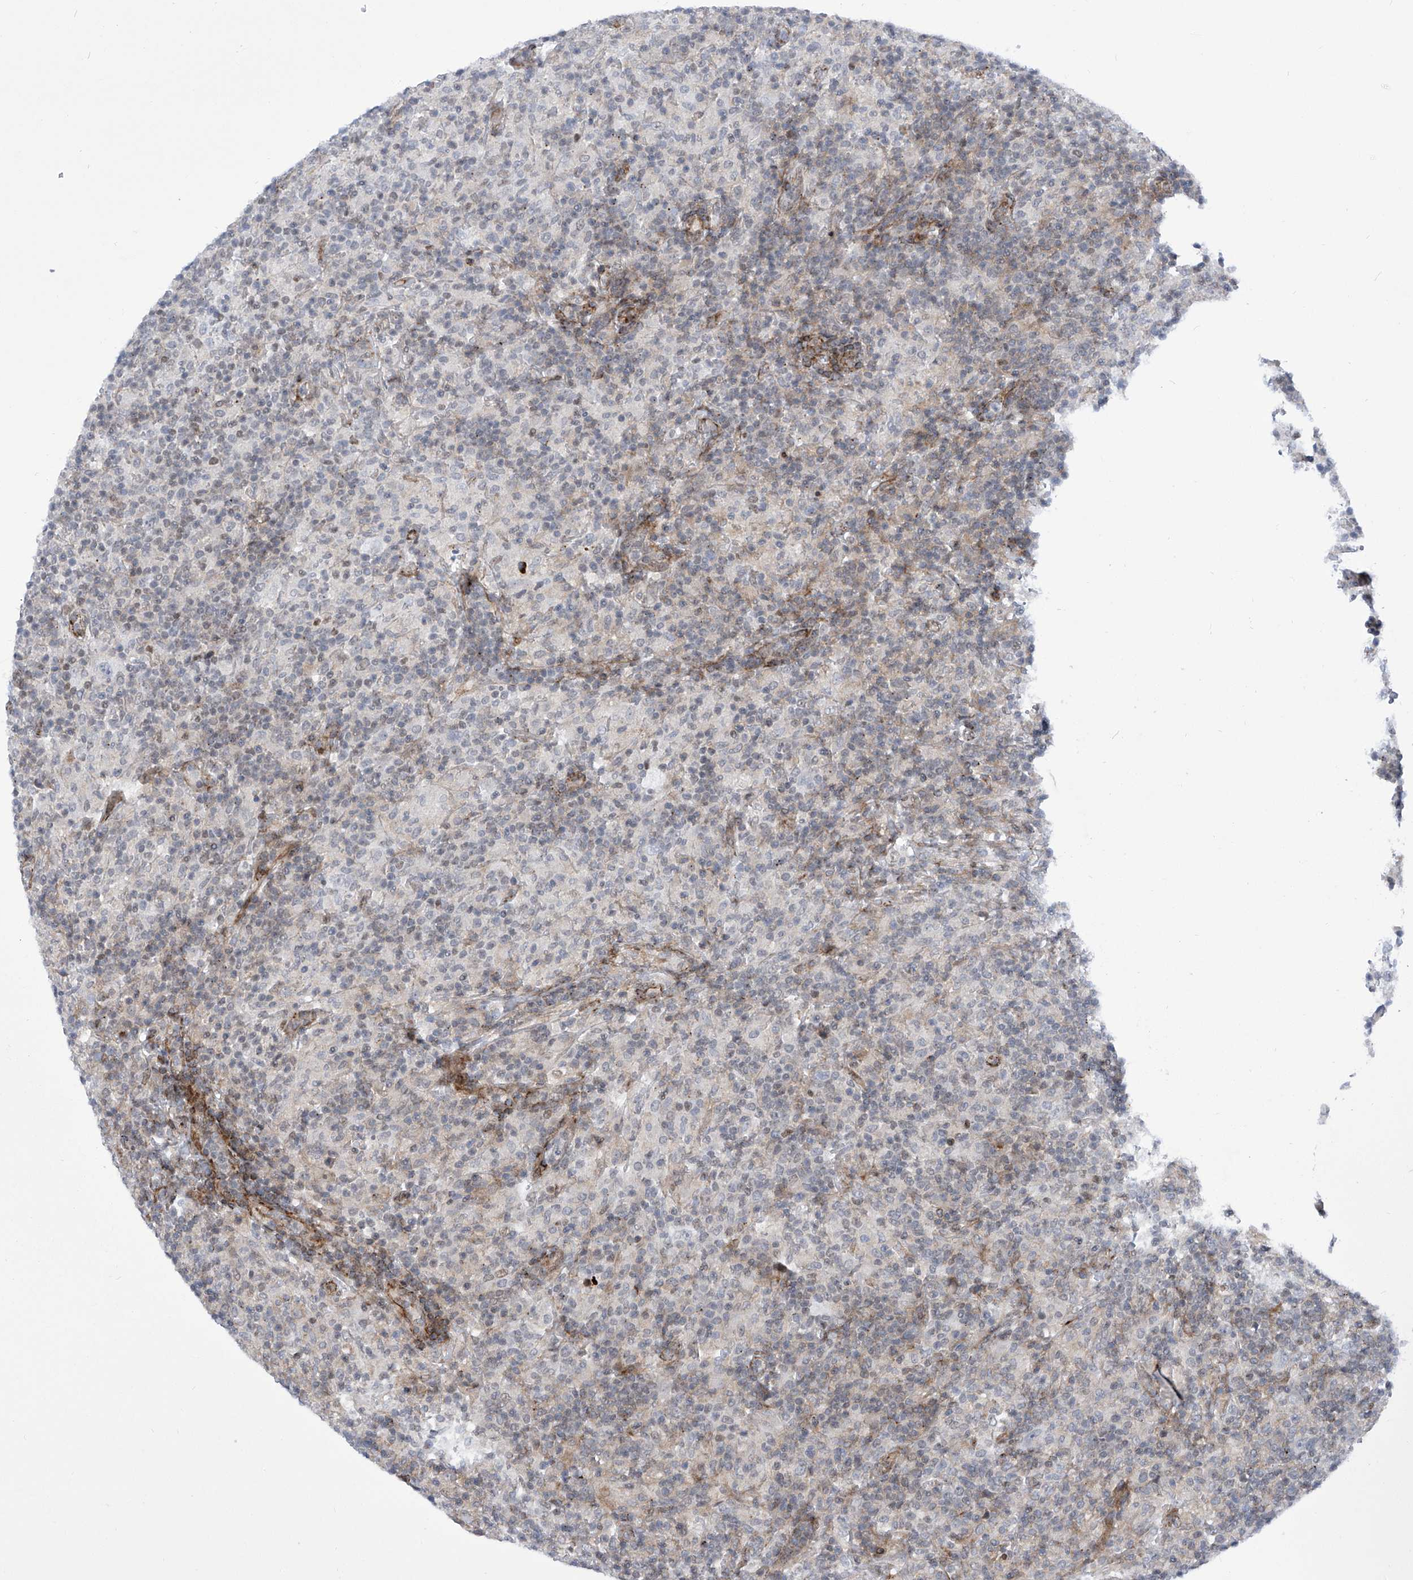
{"staining": {"intensity": "negative", "quantity": "none", "location": "none"}, "tissue": "lymphoma", "cell_type": "Tumor cells", "image_type": "cancer", "snomed": [{"axis": "morphology", "description": "Hodgkin's disease, NOS"}, {"axis": "topography", "description": "Lymph node"}], "caption": "This micrograph is of lymphoma stained with immunohistochemistry (IHC) to label a protein in brown with the nuclei are counter-stained blue. There is no staining in tumor cells.", "gene": "CEP290", "patient": {"sex": "male", "age": 70}}